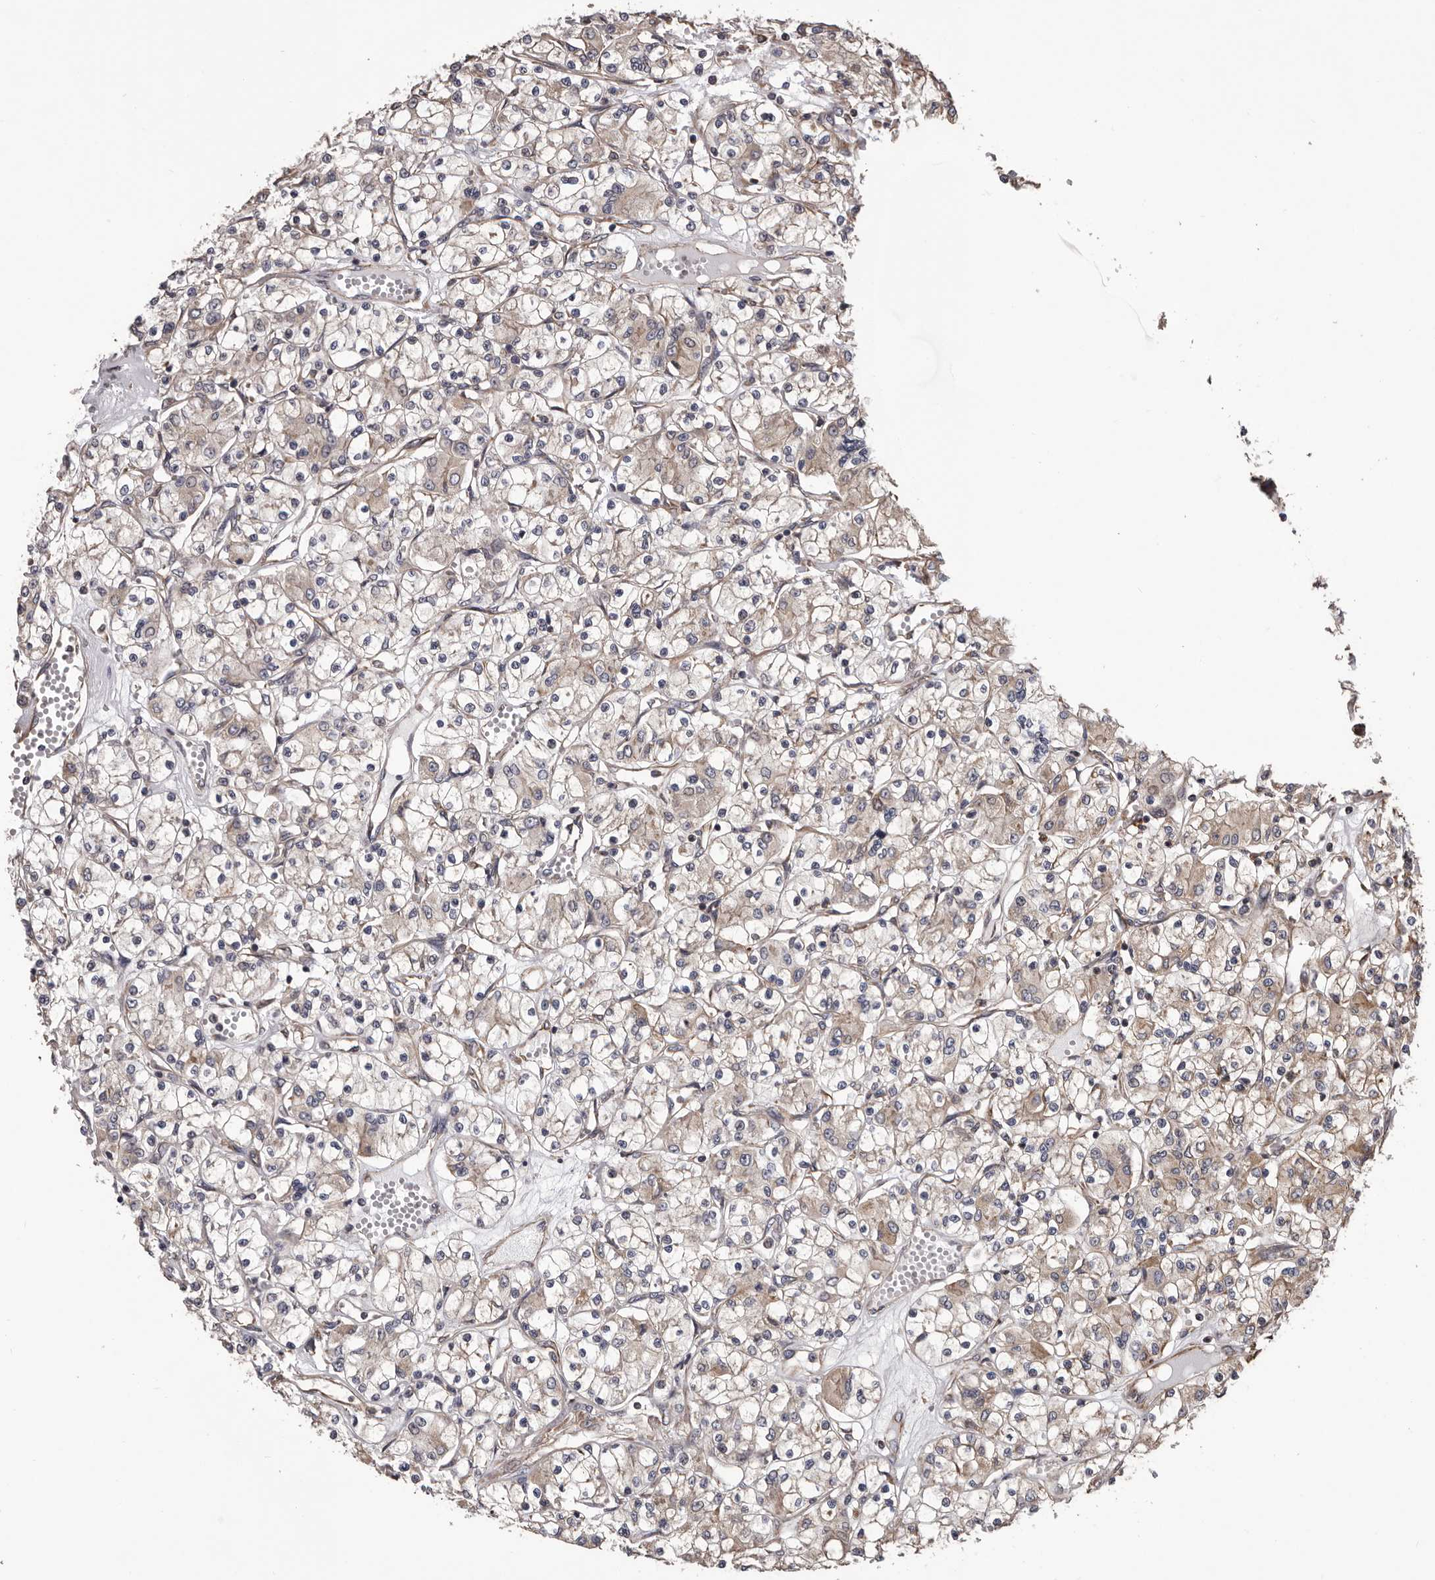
{"staining": {"intensity": "negative", "quantity": "none", "location": "none"}, "tissue": "renal cancer", "cell_type": "Tumor cells", "image_type": "cancer", "snomed": [{"axis": "morphology", "description": "Adenocarcinoma, NOS"}, {"axis": "topography", "description": "Kidney"}], "caption": "DAB immunohistochemical staining of human renal cancer (adenocarcinoma) shows no significant staining in tumor cells. The staining was performed using DAB to visualize the protein expression in brown, while the nuclei were stained in blue with hematoxylin (Magnification: 20x).", "gene": "CEP104", "patient": {"sex": "female", "age": 59}}